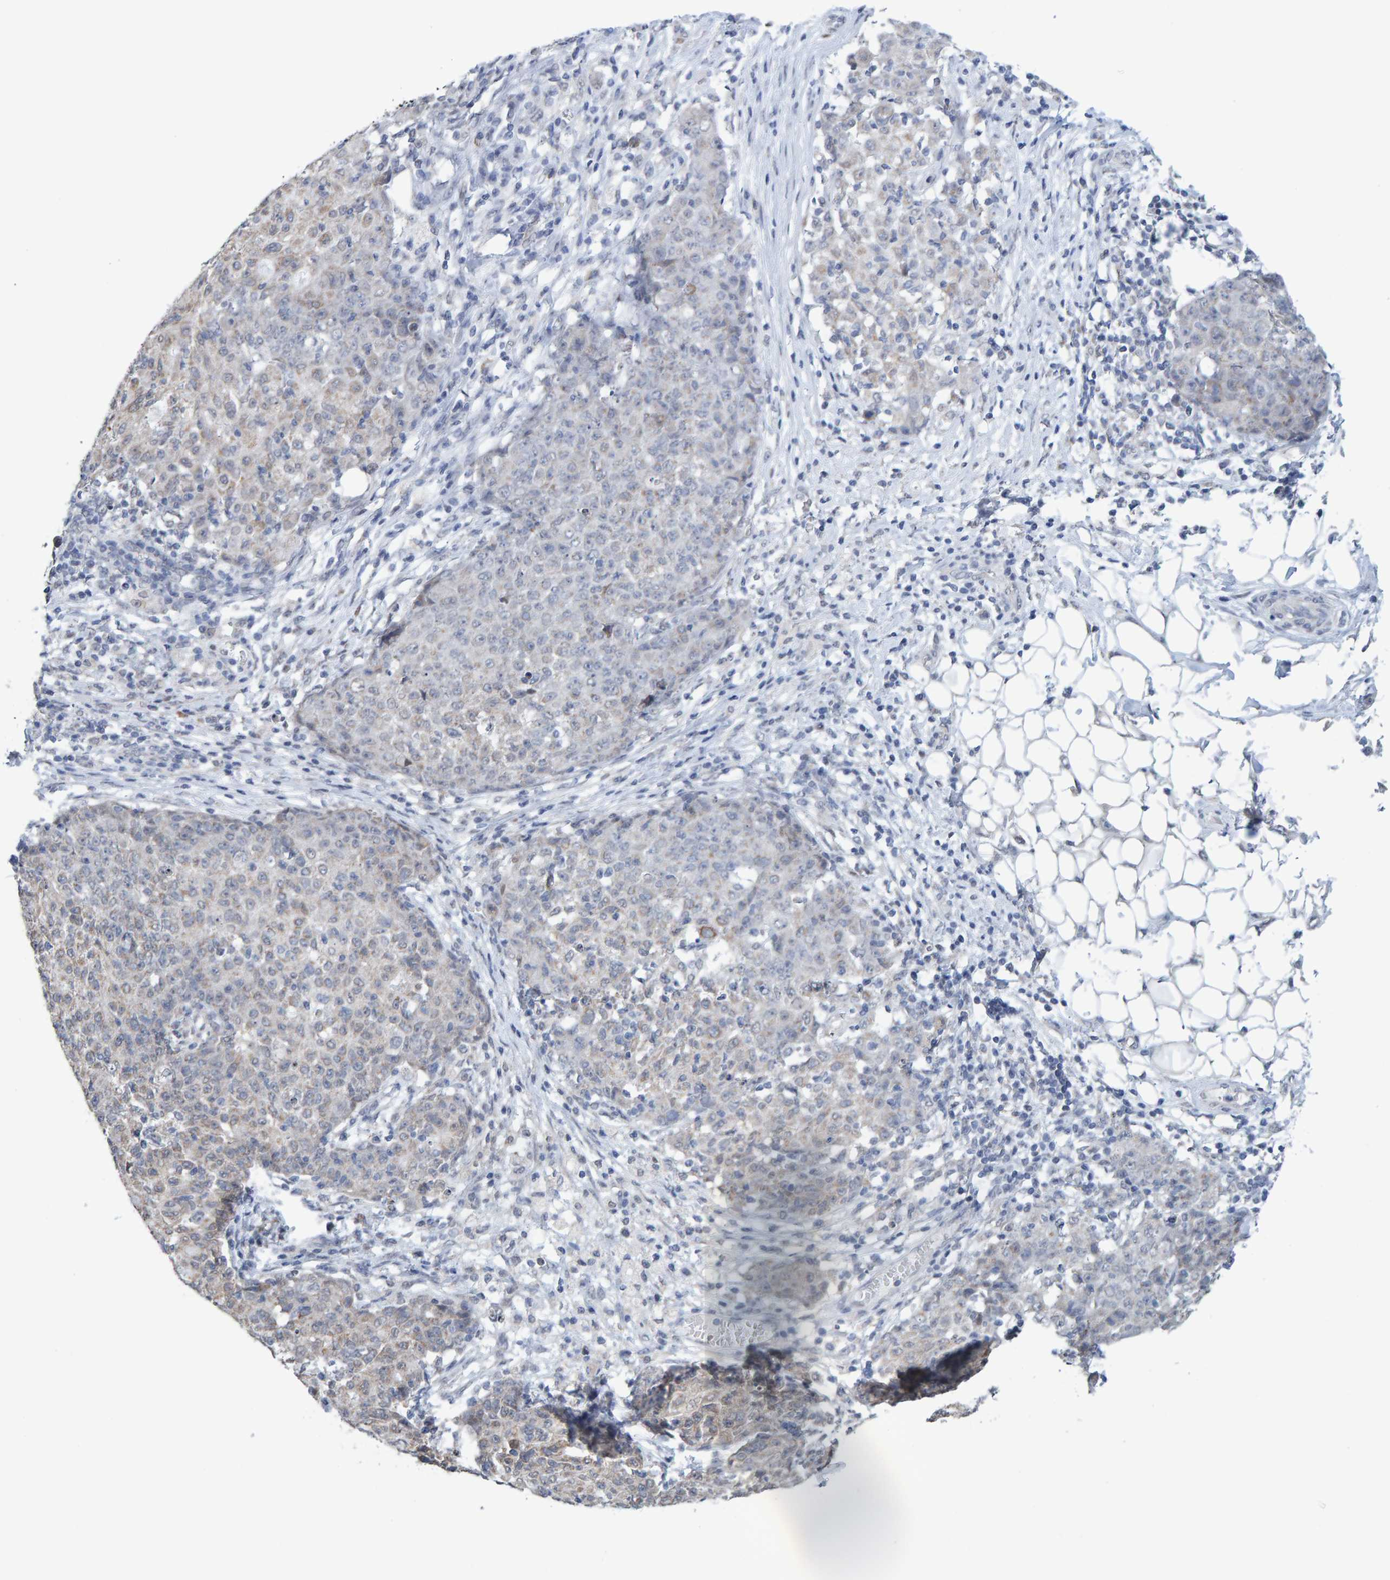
{"staining": {"intensity": "weak", "quantity": "<25%", "location": "cytoplasmic/membranous"}, "tissue": "ovarian cancer", "cell_type": "Tumor cells", "image_type": "cancer", "snomed": [{"axis": "morphology", "description": "Carcinoma, endometroid"}, {"axis": "topography", "description": "Ovary"}], "caption": "Immunohistochemical staining of human ovarian endometroid carcinoma exhibits no significant staining in tumor cells.", "gene": "USP43", "patient": {"sex": "female", "age": 42}}